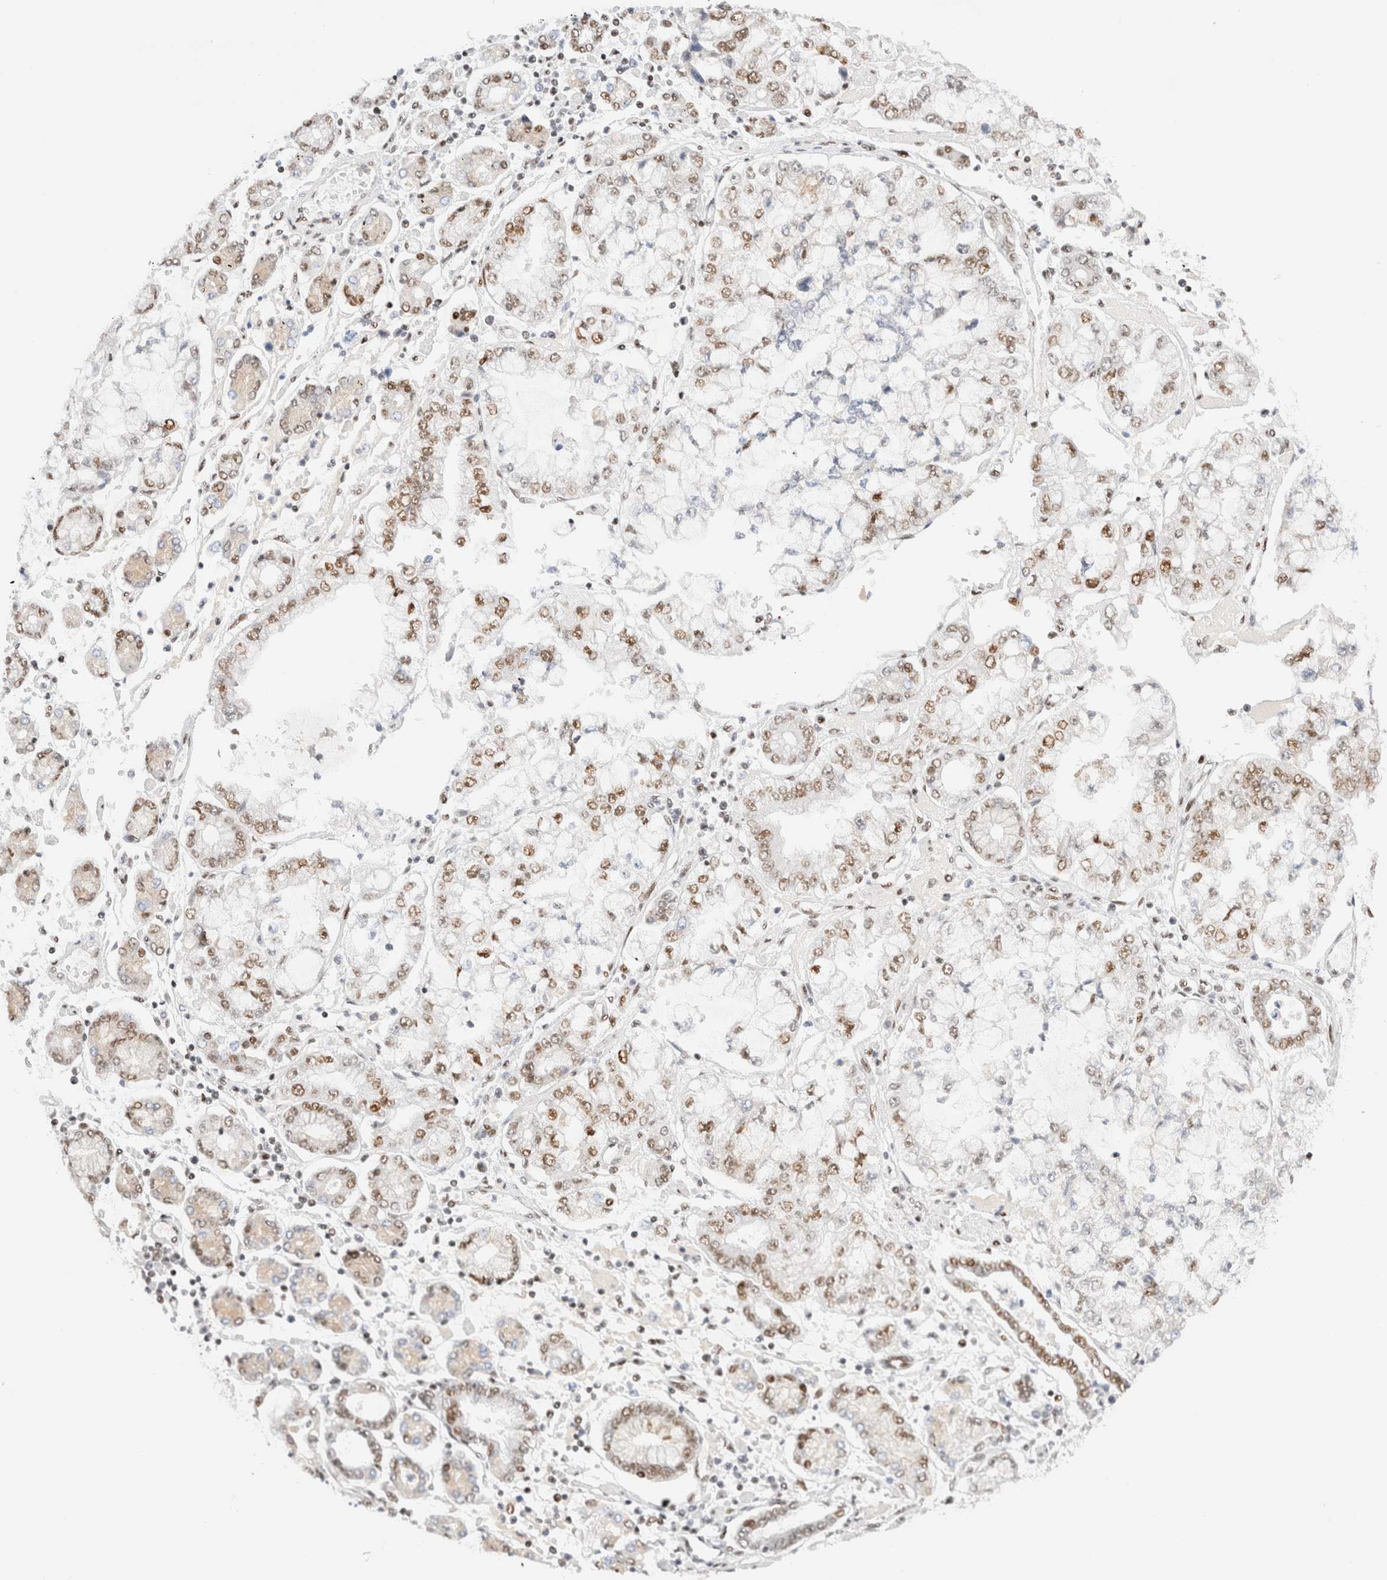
{"staining": {"intensity": "moderate", "quantity": "25%-75%", "location": "nuclear"}, "tissue": "stomach cancer", "cell_type": "Tumor cells", "image_type": "cancer", "snomed": [{"axis": "morphology", "description": "Adenocarcinoma, NOS"}, {"axis": "topography", "description": "Stomach"}], "caption": "Brown immunohistochemical staining in human stomach cancer (adenocarcinoma) exhibits moderate nuclear expression in about 25%-75% of tumor cells.", "gene": "ZNF282", "patient": {"sex": "male", "age": 76}}